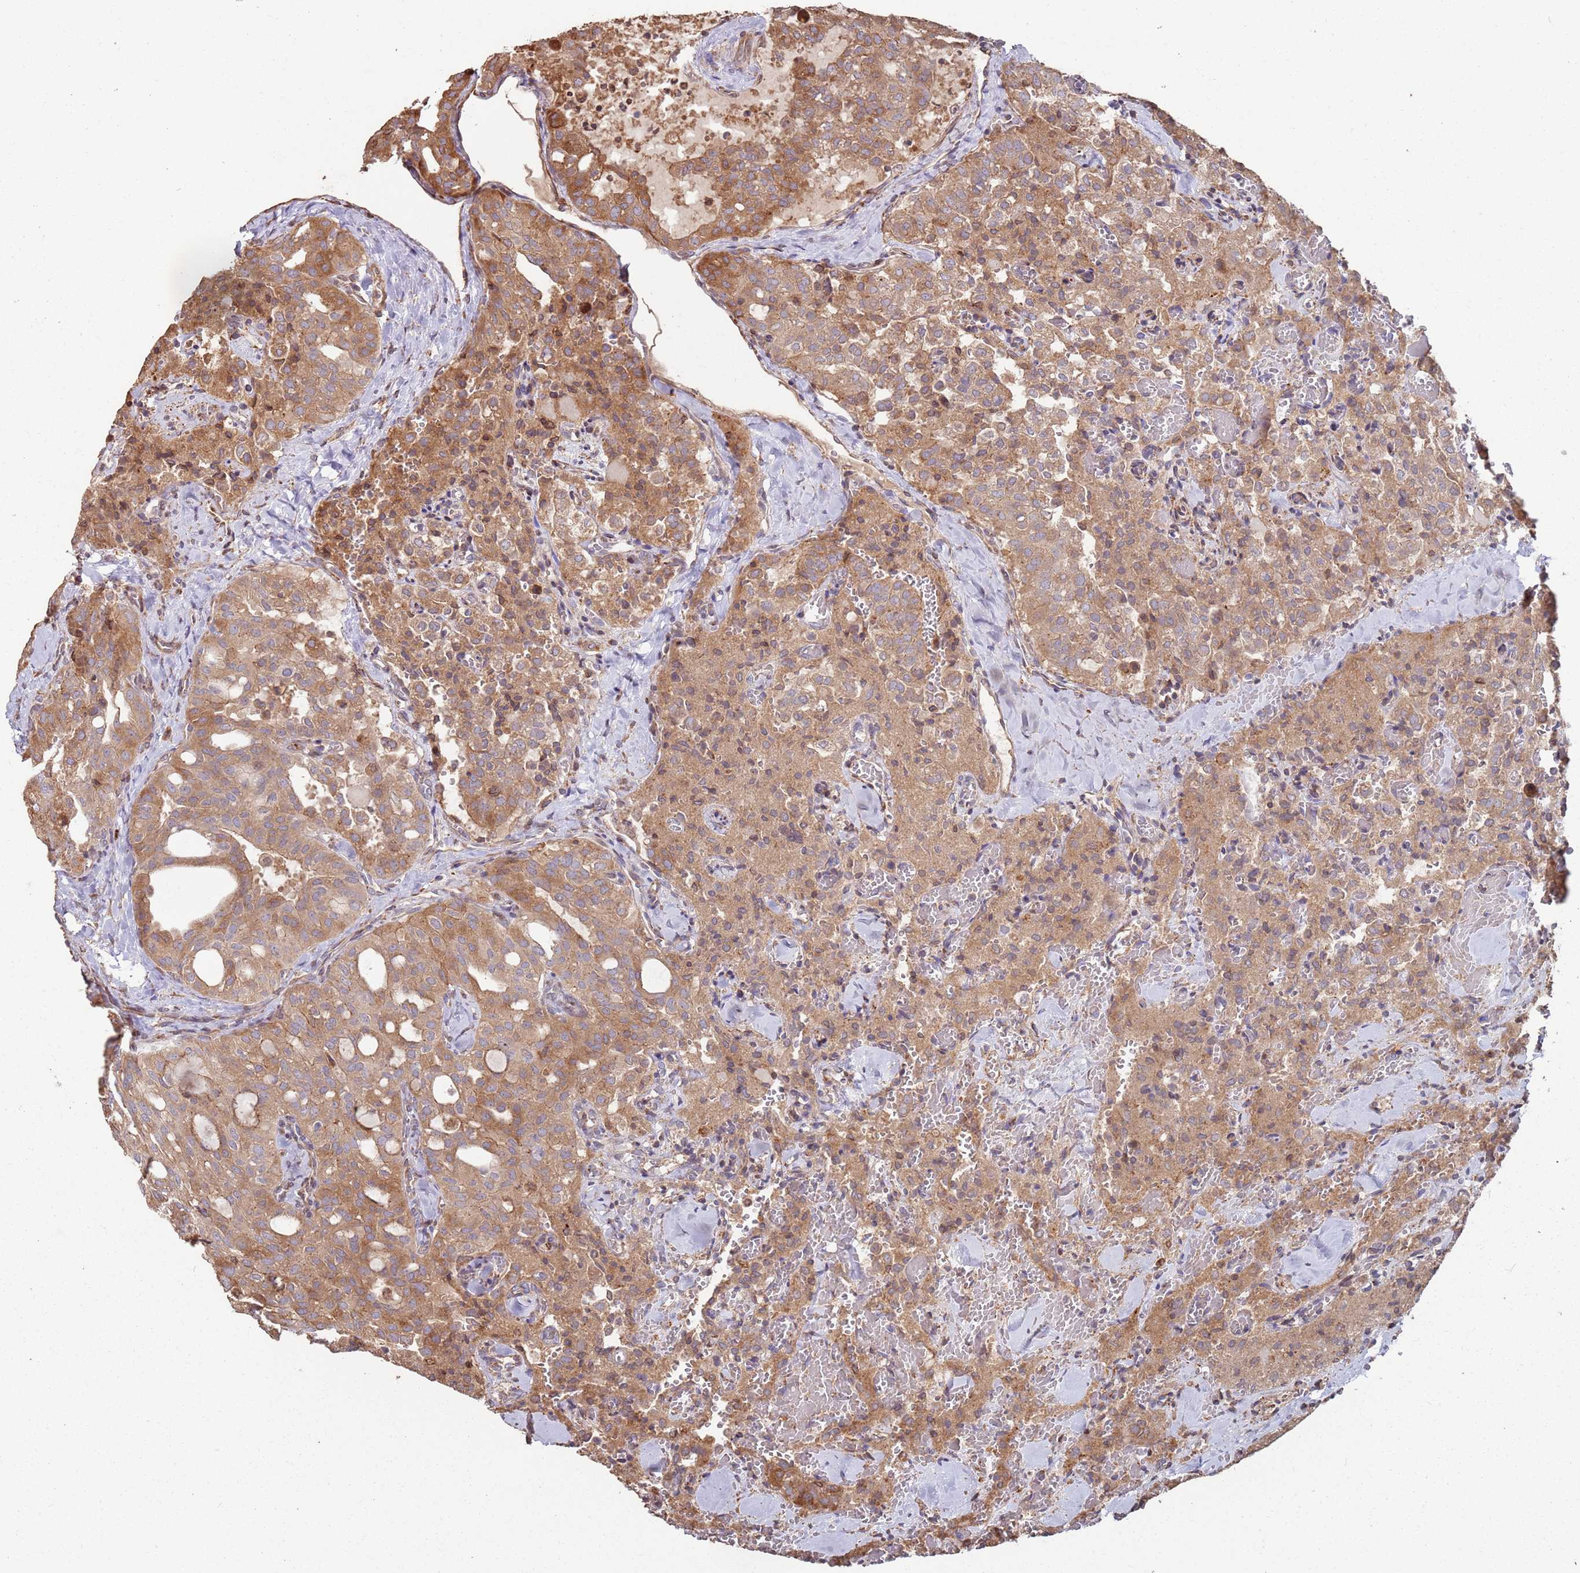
{"staining": {"intensity": "strong", "quantity": ">75%", "location": "cytoplasmic/membranous"}, "tissue": "thyroid cancer", "cell_type": "Tumor cells", "image_type": "cancer", "snomed": [{"axis": "morphology", "description": "Follicular adenoma carcinoma, NOS"}, {"axis": "topography", "description": "Thyroid gland"}], "caption": "Immunohistochemical staining of thyroid cancer demonstrates strong cytoplasmic/membranous protein positivity in approximately >75% of tumor cells. Using DAB (3,3'-diaminobenzidine) (brown) and hematoxylin (blue) stains, captured at high magnification using brightfield microscopy.", "gene": "LACC1", "patient": {"sex": "male", "age": 75}}